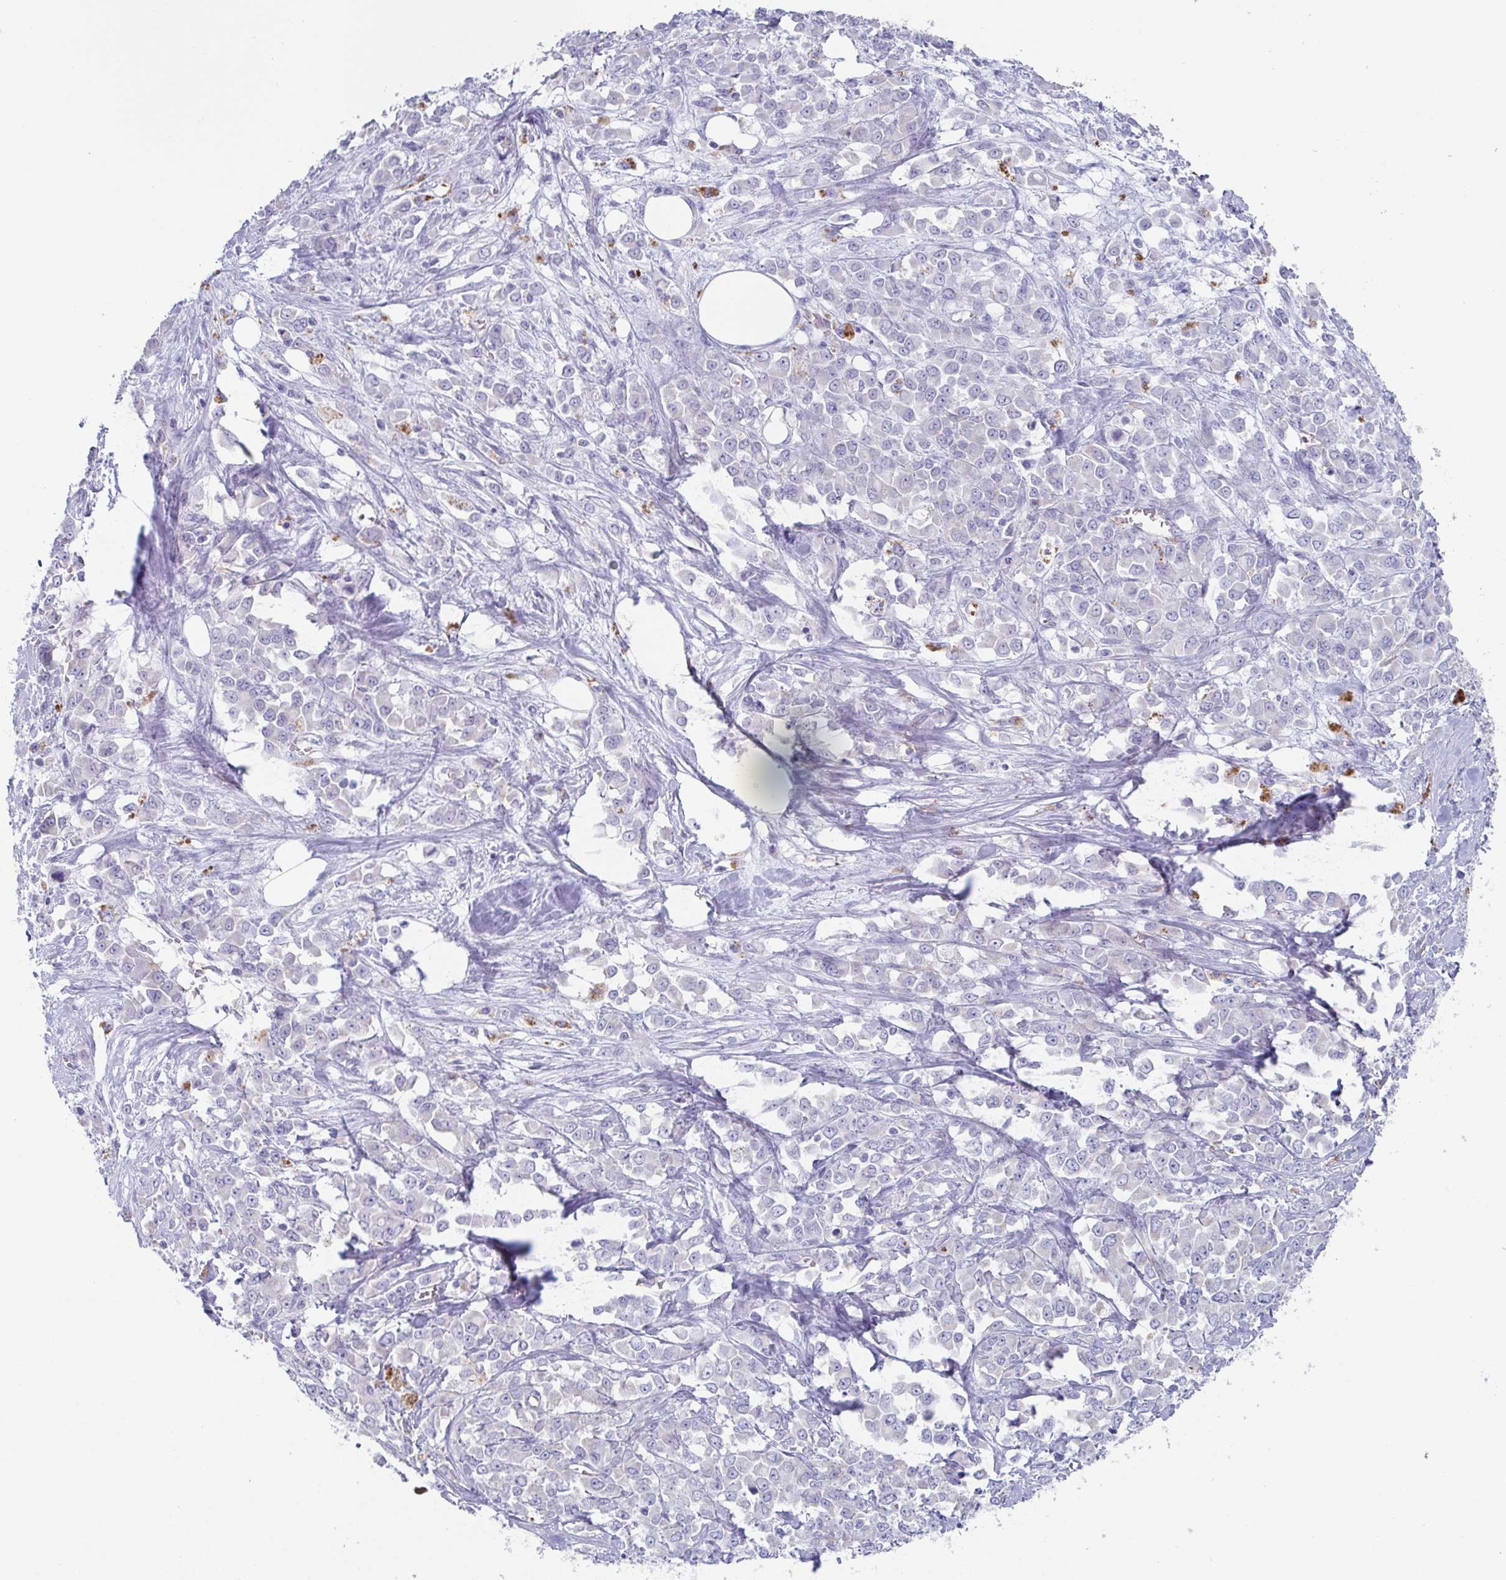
{"staining": {"intensity": "negative", "quantity": "none", "location": "none"}, "tissue": "stomach cancer", "cell_type": "Tumor cells", "image_type": "cancer", "snomed": [{"axis": "morphology", "description": "Adenocarcinoma, NOS"}, {"axis": "topography", "description": "Stomach"}], "caption": "Micrograph shows no significant protein staining in tumor cells of stomach adenocarcinoma.", "gene": "LYRM2", "patient": {"sex": "female", "age": 76}}